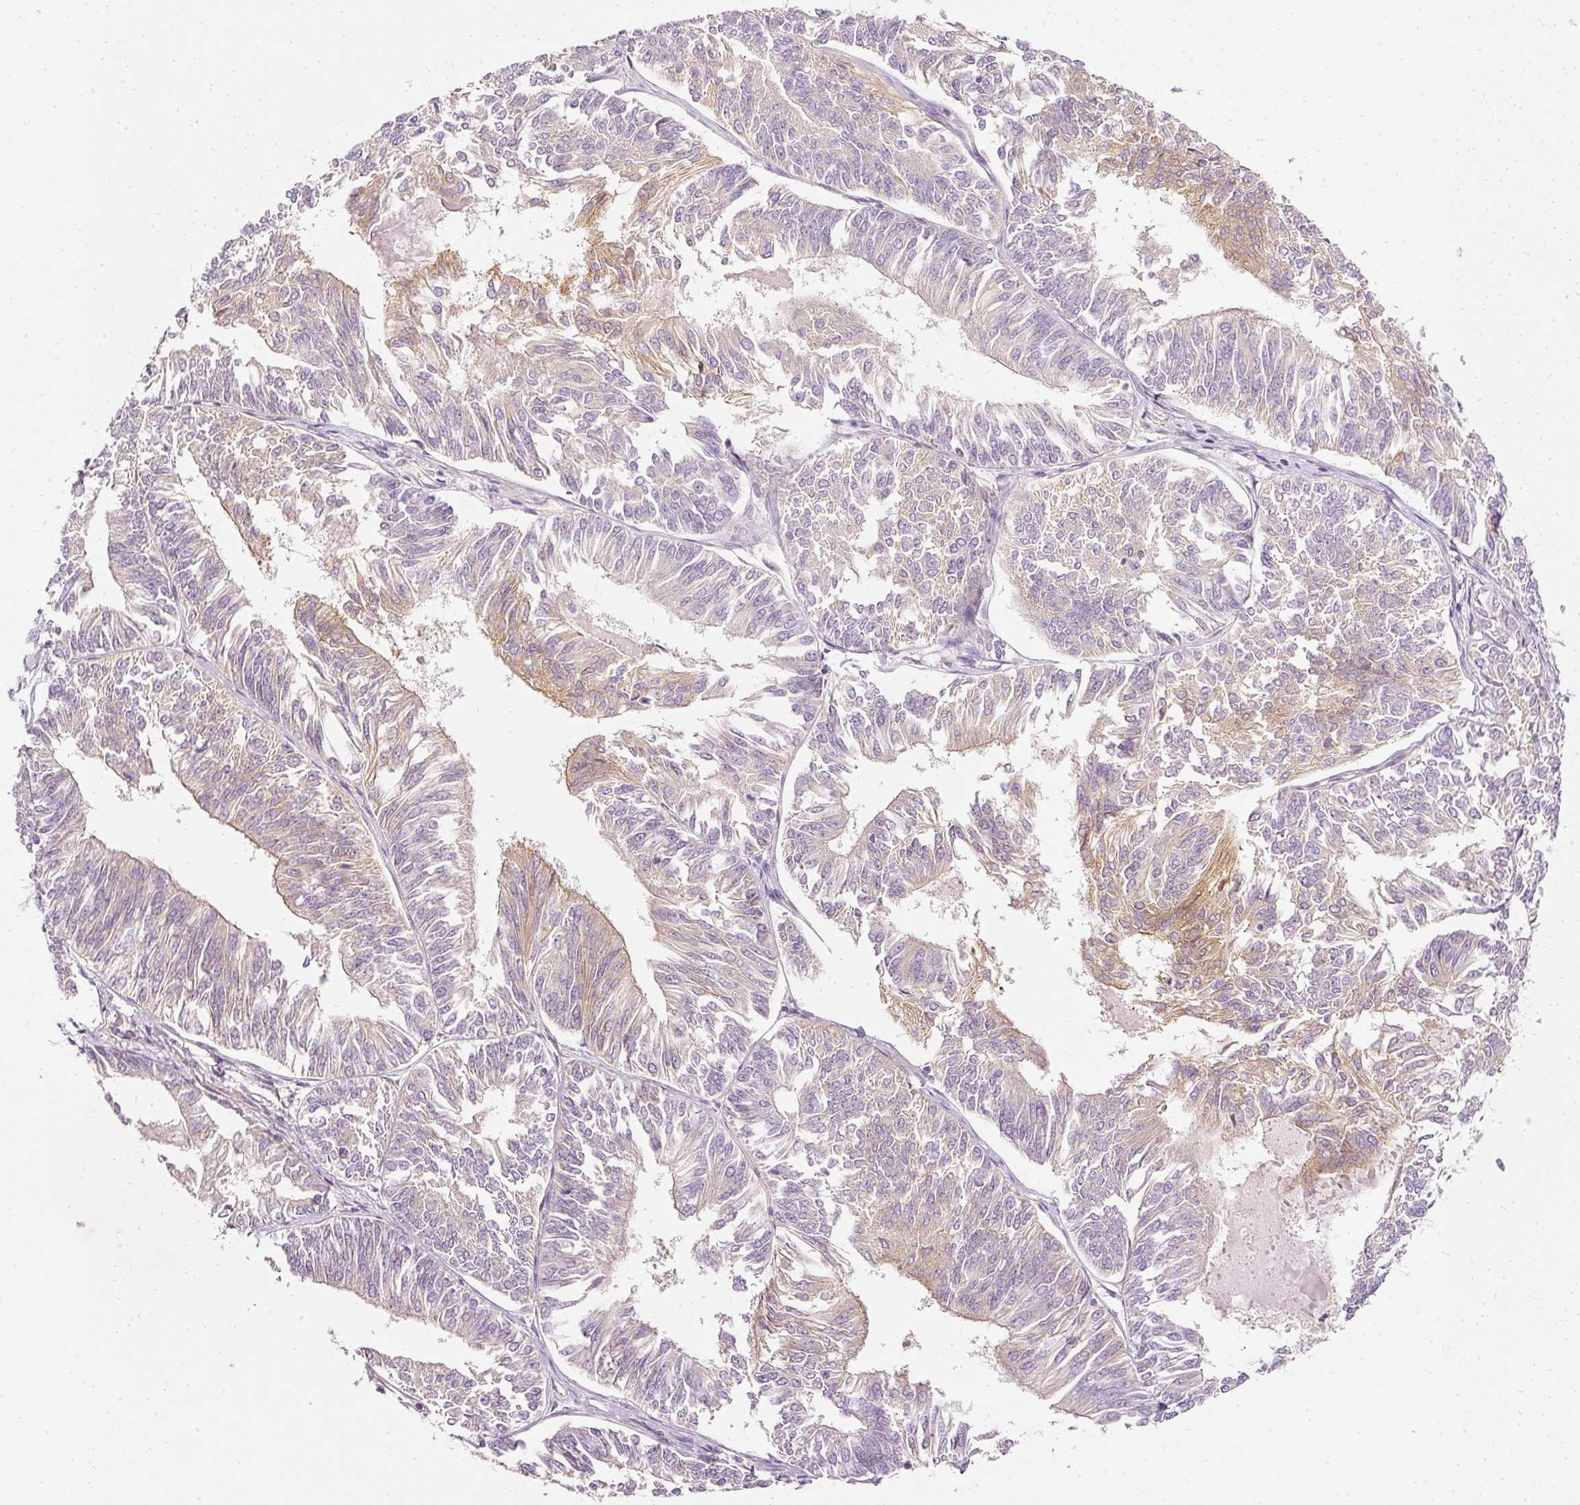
{"staining": {"intensity": "weak", "quantity": "<25%", "location": "cytoplasmic/membranous"}, "tissue": "endometrial cancer", "cell_type": "Tumor cells", "image_type": "cancer", "snomed": [{"axis": "morphology", "description": "Adenocarcinoma, NOS"}, {"axis": "topography", "description": "Endometrium"}], "caption": "The photomicrograph exhibits no significant positivity in tumor cells of endometrial adenocarcinoma.", "gene": "ARMH3", "patient": {"sex": "female", "age": 58}}